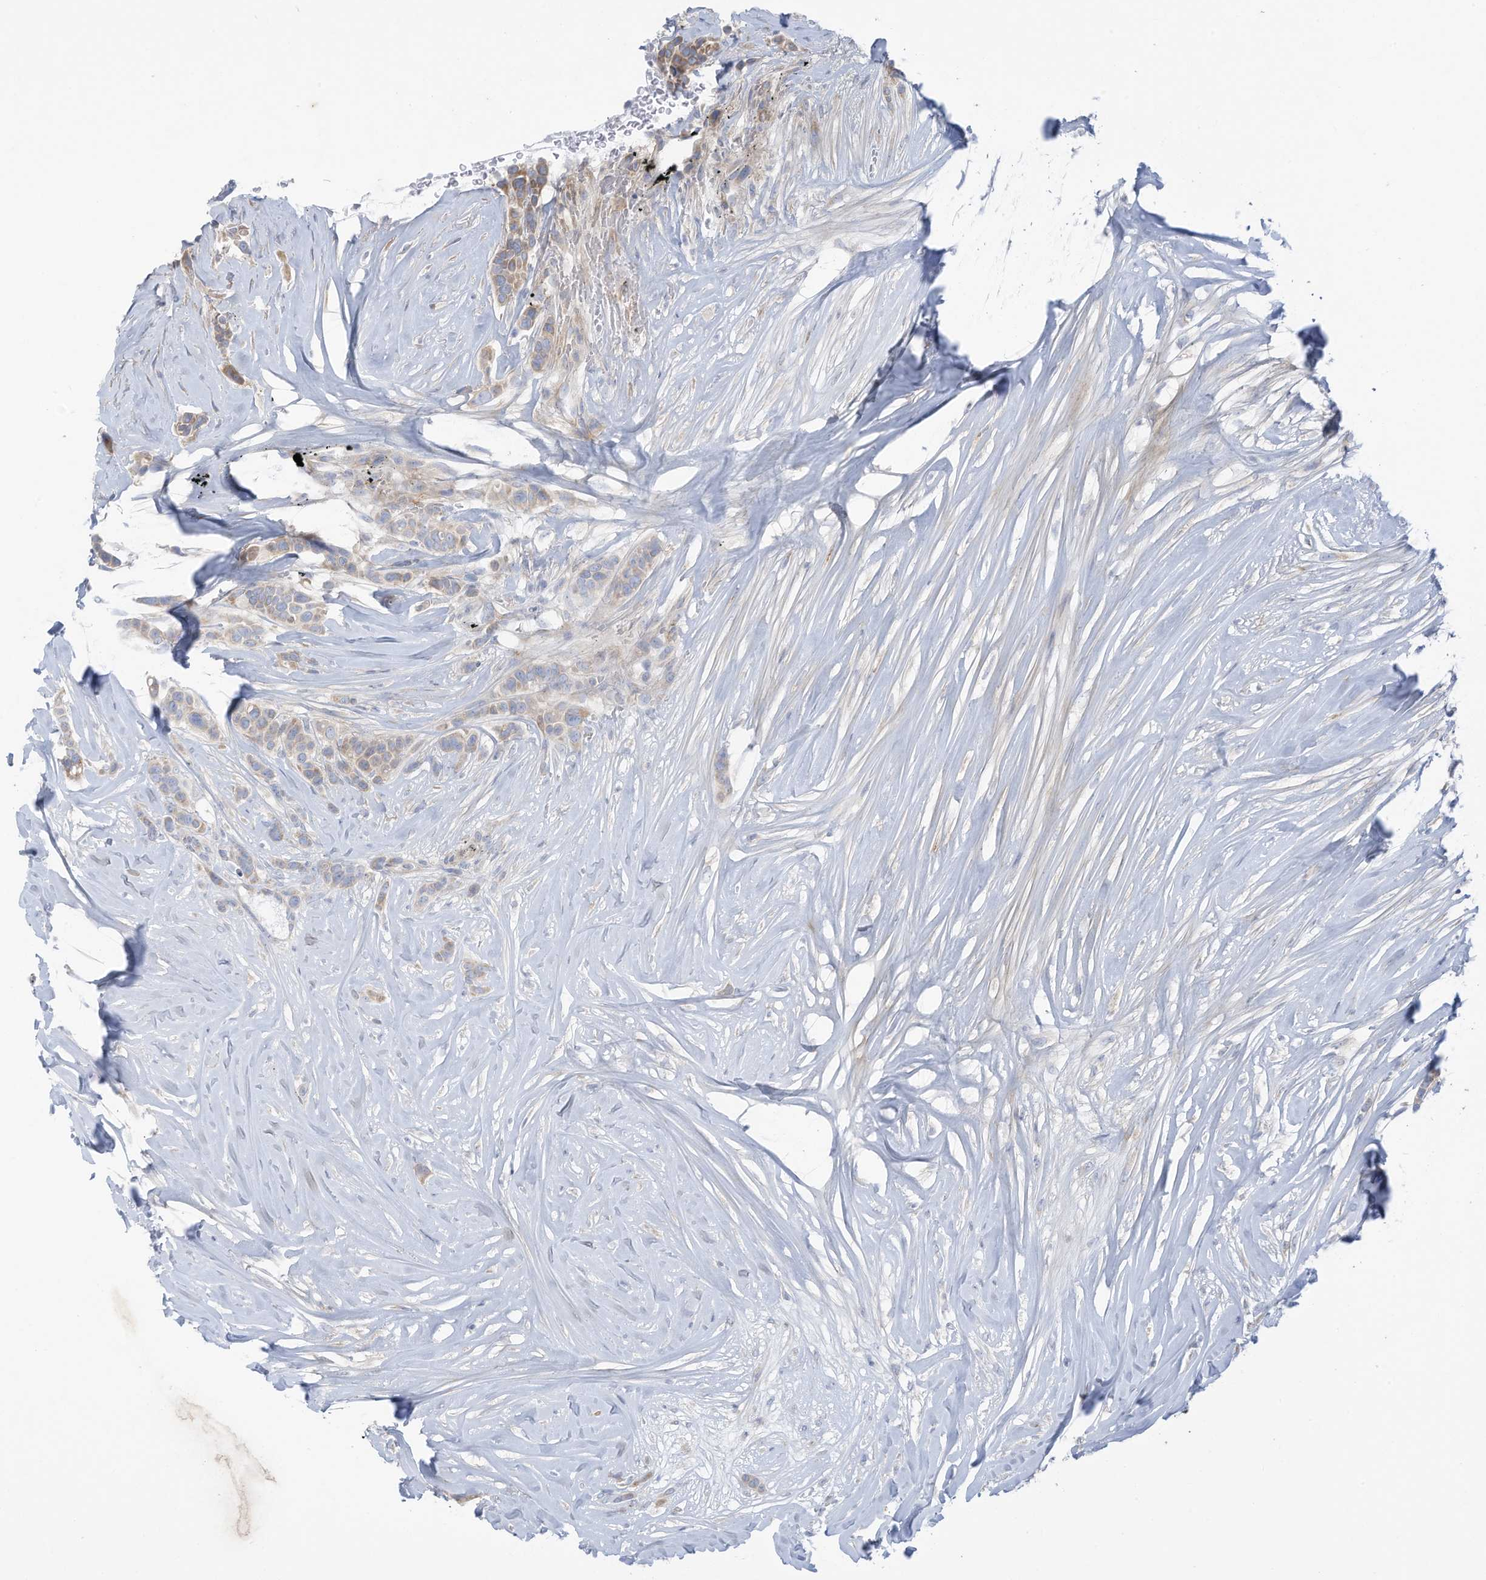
{"staining": {"intensity": "weak", "quantity": "25%-75%", "location": "cytoplasmic/membranous"}, "tissue": "breast cancer", "cell_type": "Tumor cells", "image_type": "cancer", "snomed": [{"axis": "morphology", "description": "Lobular carcinoma"}, {"axis": "topography", "description": "Breast"}], "caption": "A histopathology image of human breast cancer (lobular carcinoma) stained for a protein shows weak cytoplasmic/membranous brown staining in tumor cells.", "gene": "TRMT2B", "patient": {"sex": "female", "age": 51}}